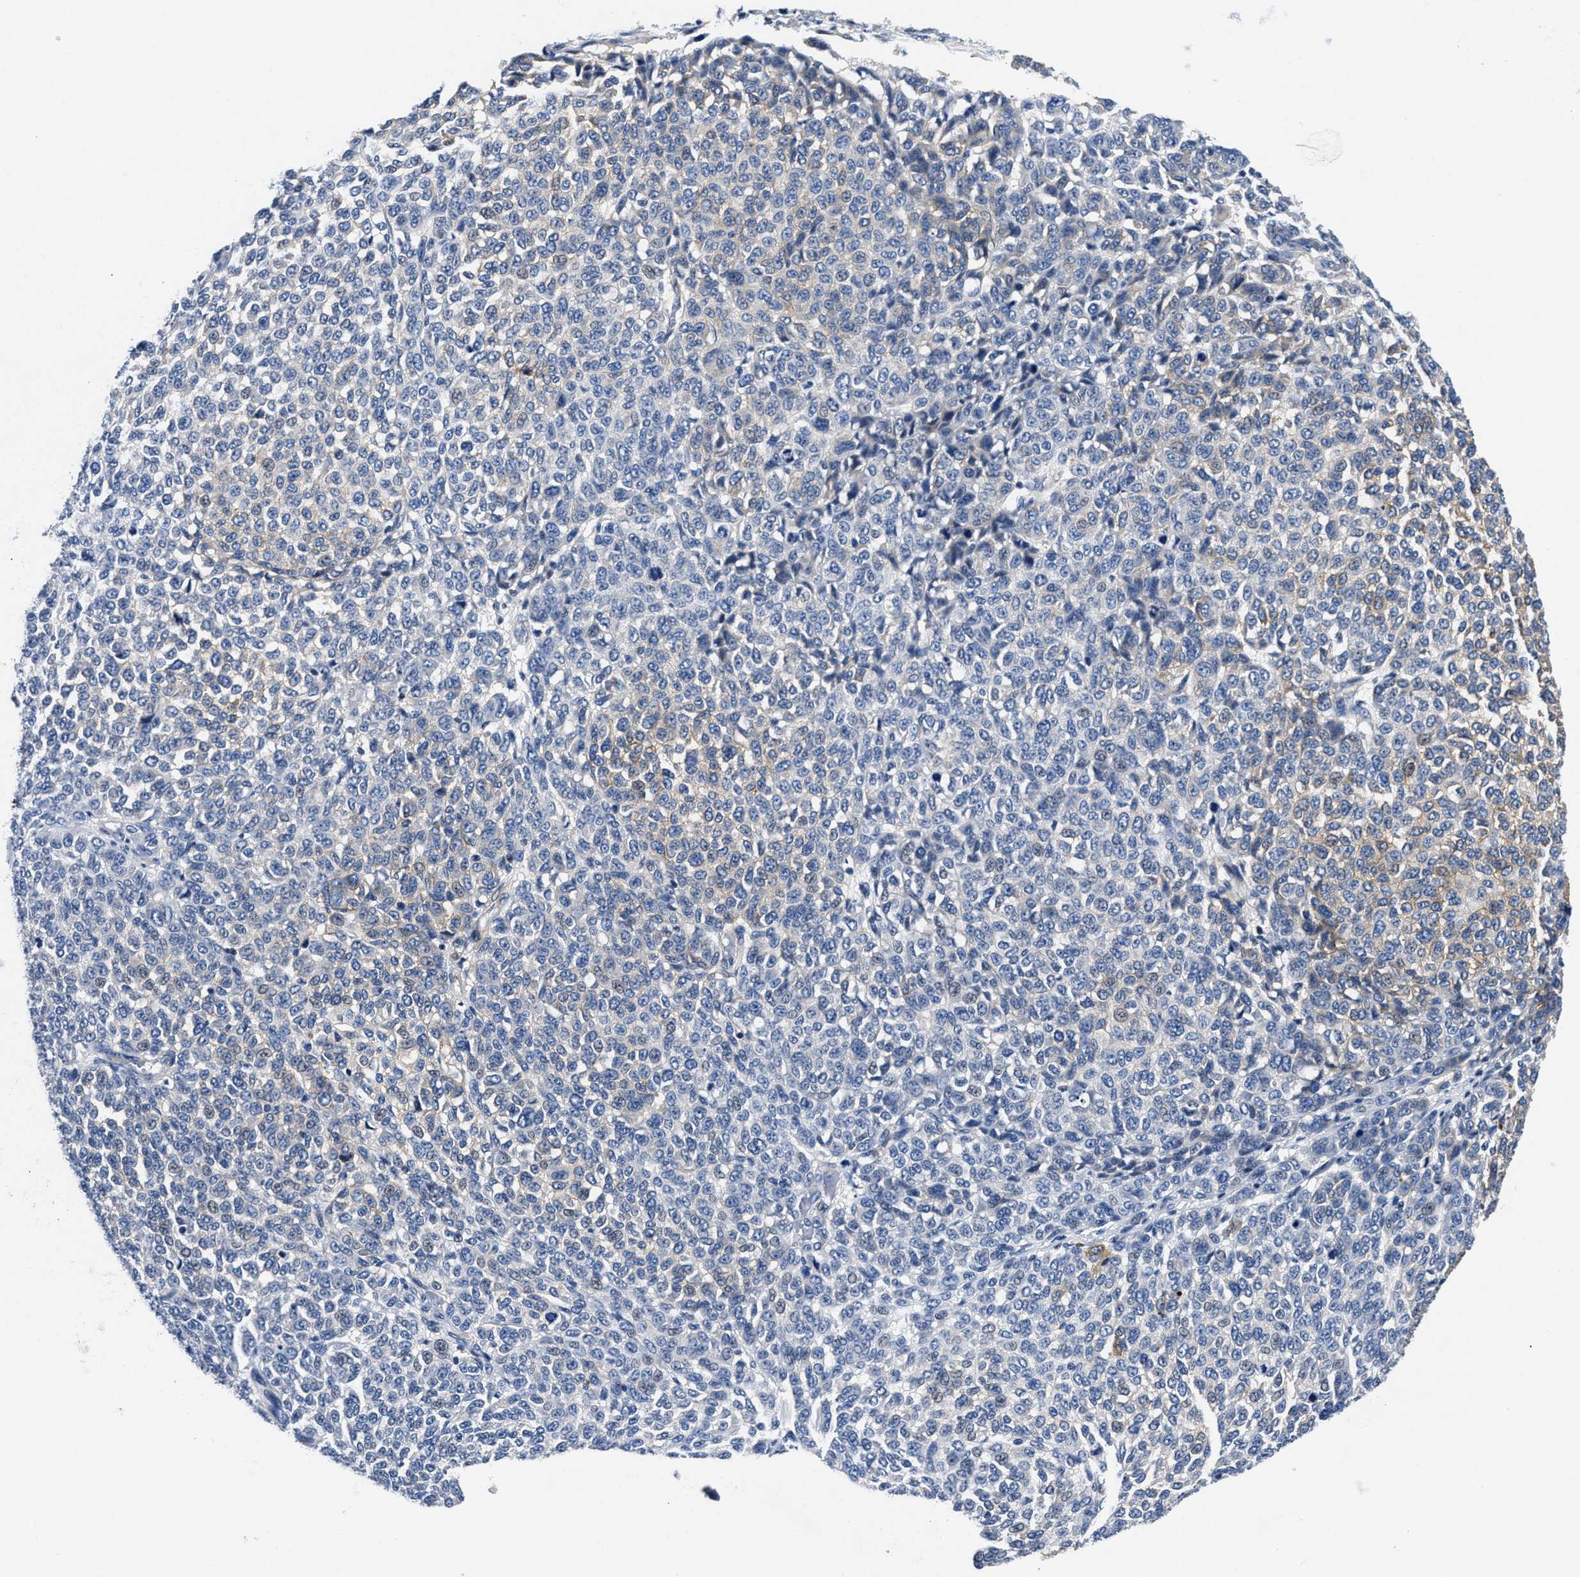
{"staining": {"intensity": "negative", "quantity": "none", "location": "none"}, "tissue": "melanoma", "cell_type": "Tumor cells", "image_type": "cancer", "snomed": [{"axis": "morphology", "description": "Malignant melanoma, NOS"}, {"axis": "topography", "description": "Skin"}], "caption": "This is a histopathology image of immunohistochemistry staining of malignant melanoma, which shows no staining in tumor cells.", "gene": "P2RY4", "patient": {"sex": "male", "age": 59}}